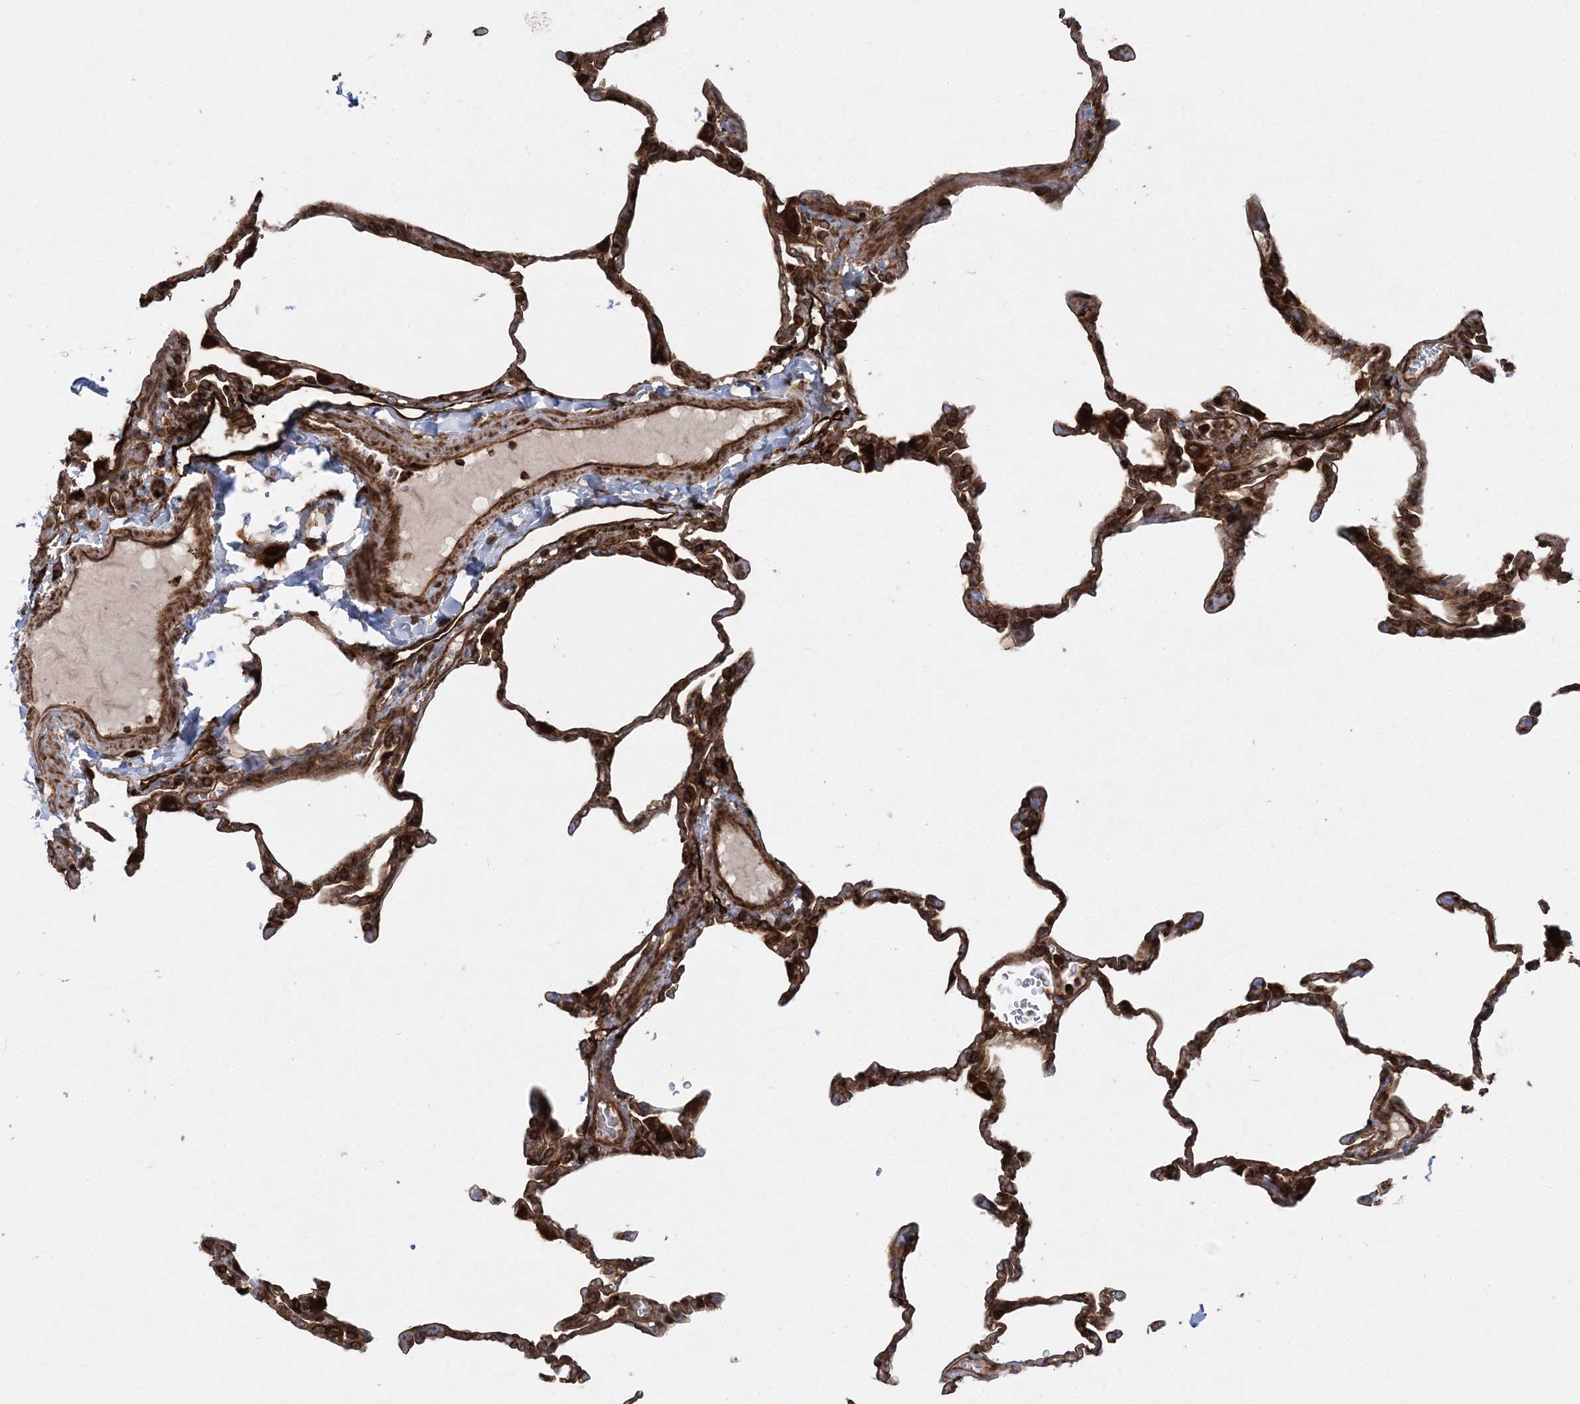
{"staining": {"intensity": "strong", "quantity": ">75%", "location": "cytoplasmic/membranous"}, "tissue": "lung", "cell_type": "Alveolar cells", "image_type": "normal", "snomed": [{"axis": "morphology", "description": "Normal tissue, NOS"}, {"axis": "topography", "description": "Lung"}], "caption": "Immunohistochemistry of unremarkable human lung exhibits high levels of strong cytoplasmic/membranous expression in approximately >75% of alveolar cells.", "gene": "LRPPRC", "patient": {"sex": "male", "age": 20}}